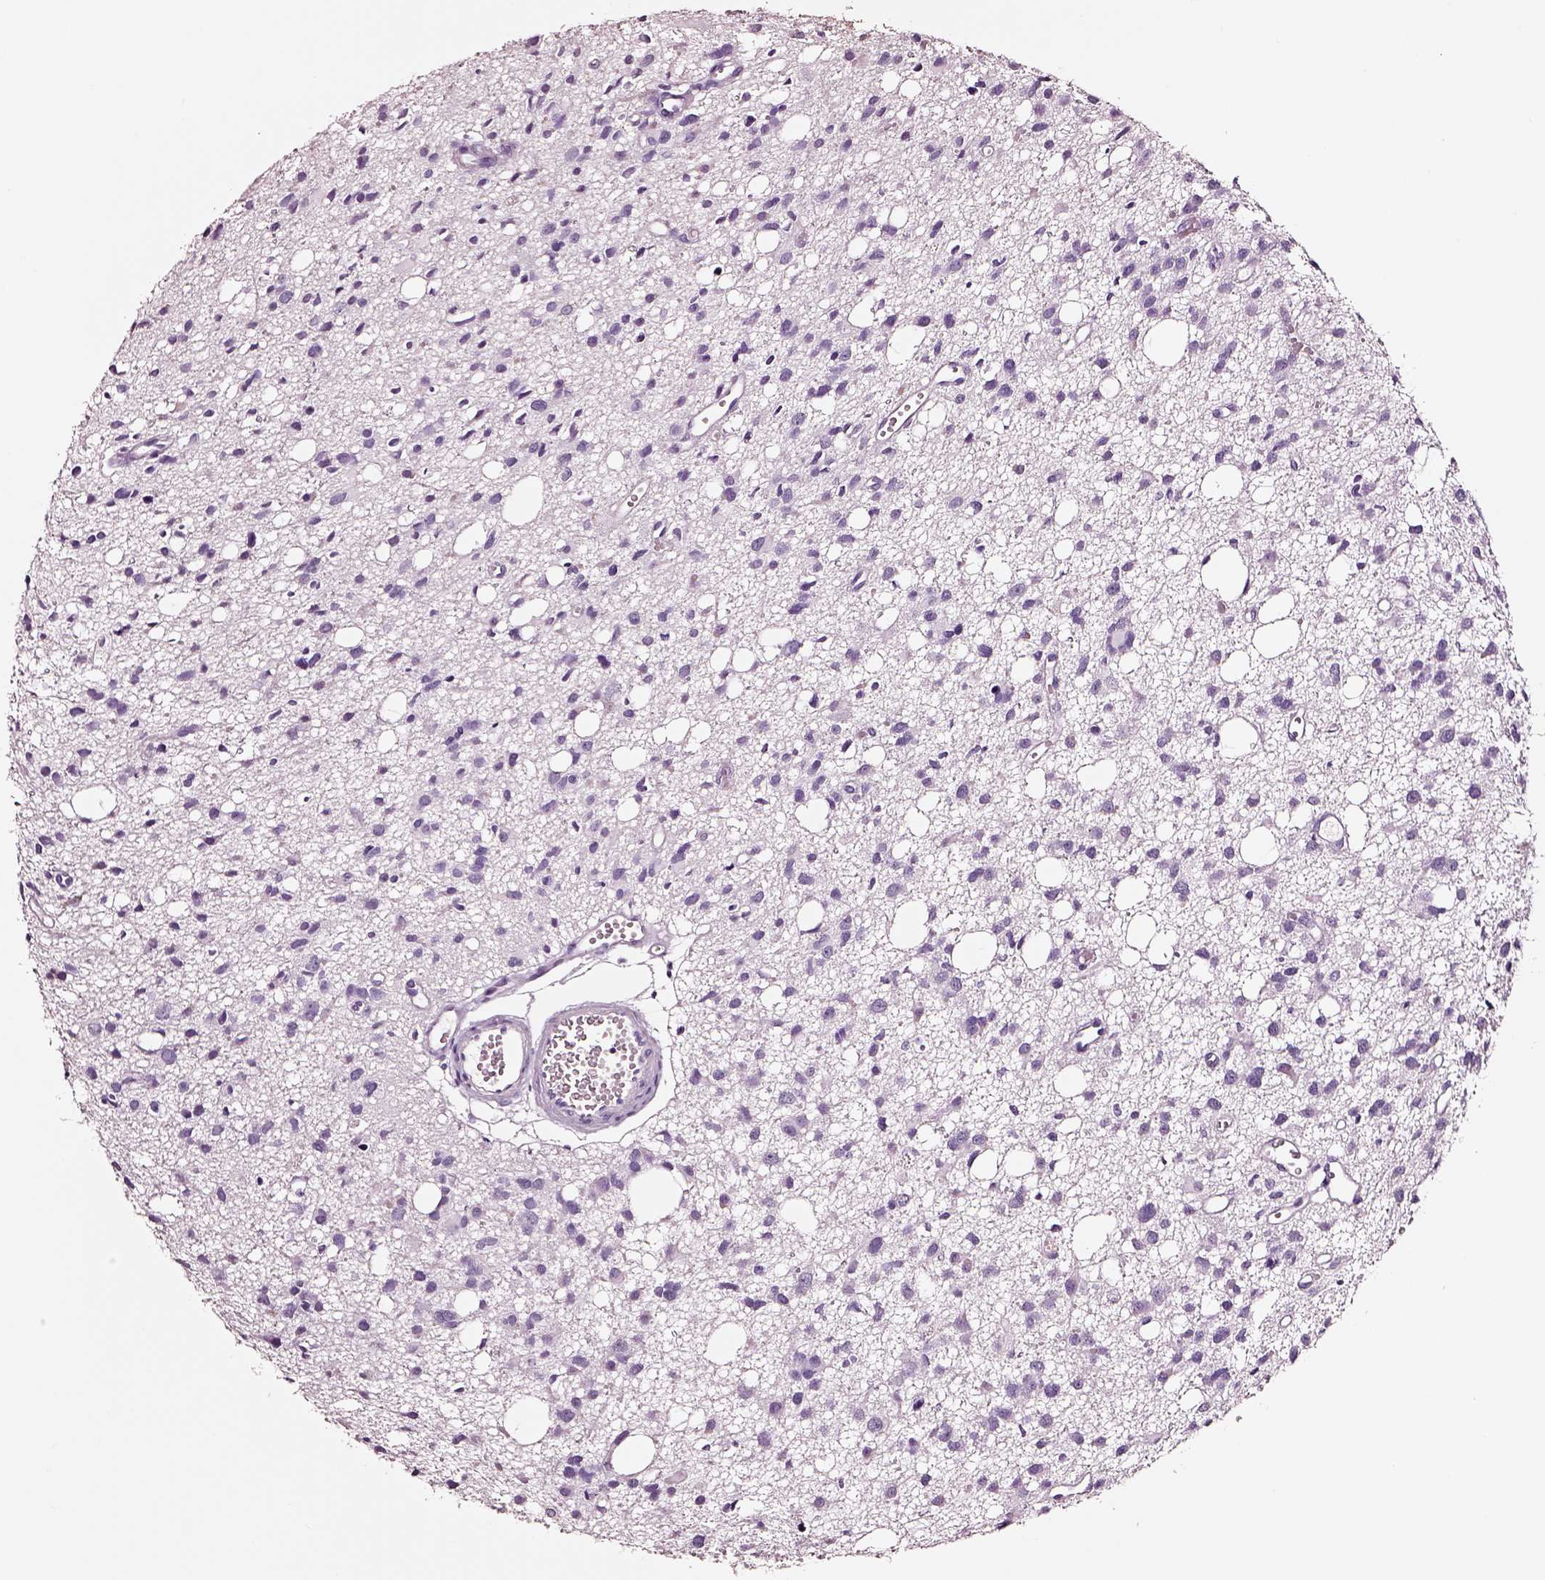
{"staining": {"intensity": "negative", "quantity": "none", "location": "none"}, "tissue": "glioma", "cell_type": "Tumor cells", "image_type": "cancer", "snomed": [{"axis": "morphology", "description": "Glioma, malignant, High grade"}, {"axis": "topography", "description": "Brain"}], "caption": "Tumor cells show no significant staining in glioma.", "gene": "DPEP1", "patient": {"sex": "male", "age": 23}}